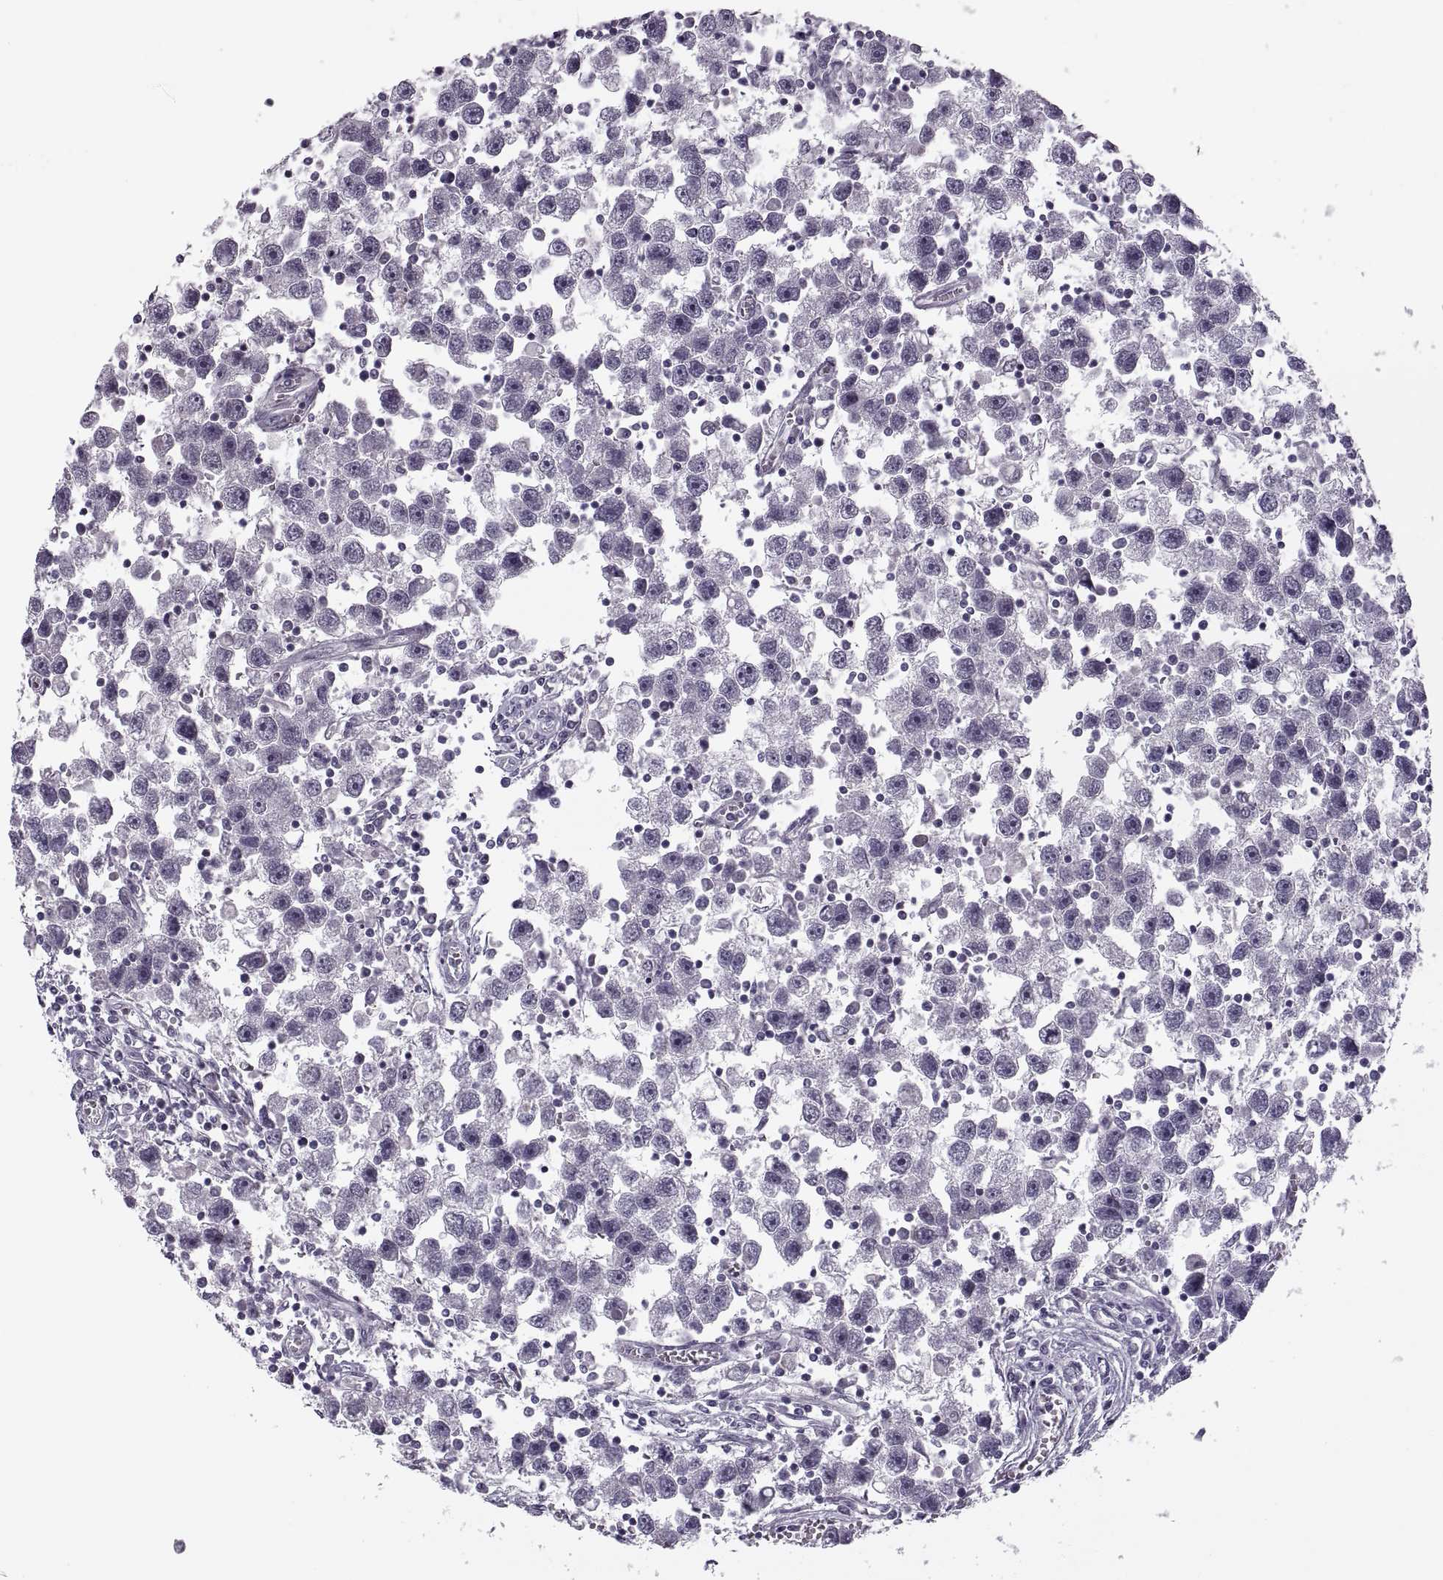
{"staining": {"intensity": "negative", "quantity": "none", "location": "none"}, "tissue": "testis cancer", "cell_type": "Tumor cells", "image_type": "cancer", "snomed": [{"axis": "morphology", "description": "Seminoma, NOS"}, {"axis": "topography", "description": "Testis"}], "caption": "Tumor cells are negative for protein expression in human testis cancer (seminoma). (DAB (3,3'-diaminobenzidine) IHC visualized using brightfield microscopy, high magnification).", "gene": "PAGE5", "patient": {"sex": "male", "age": 30}}